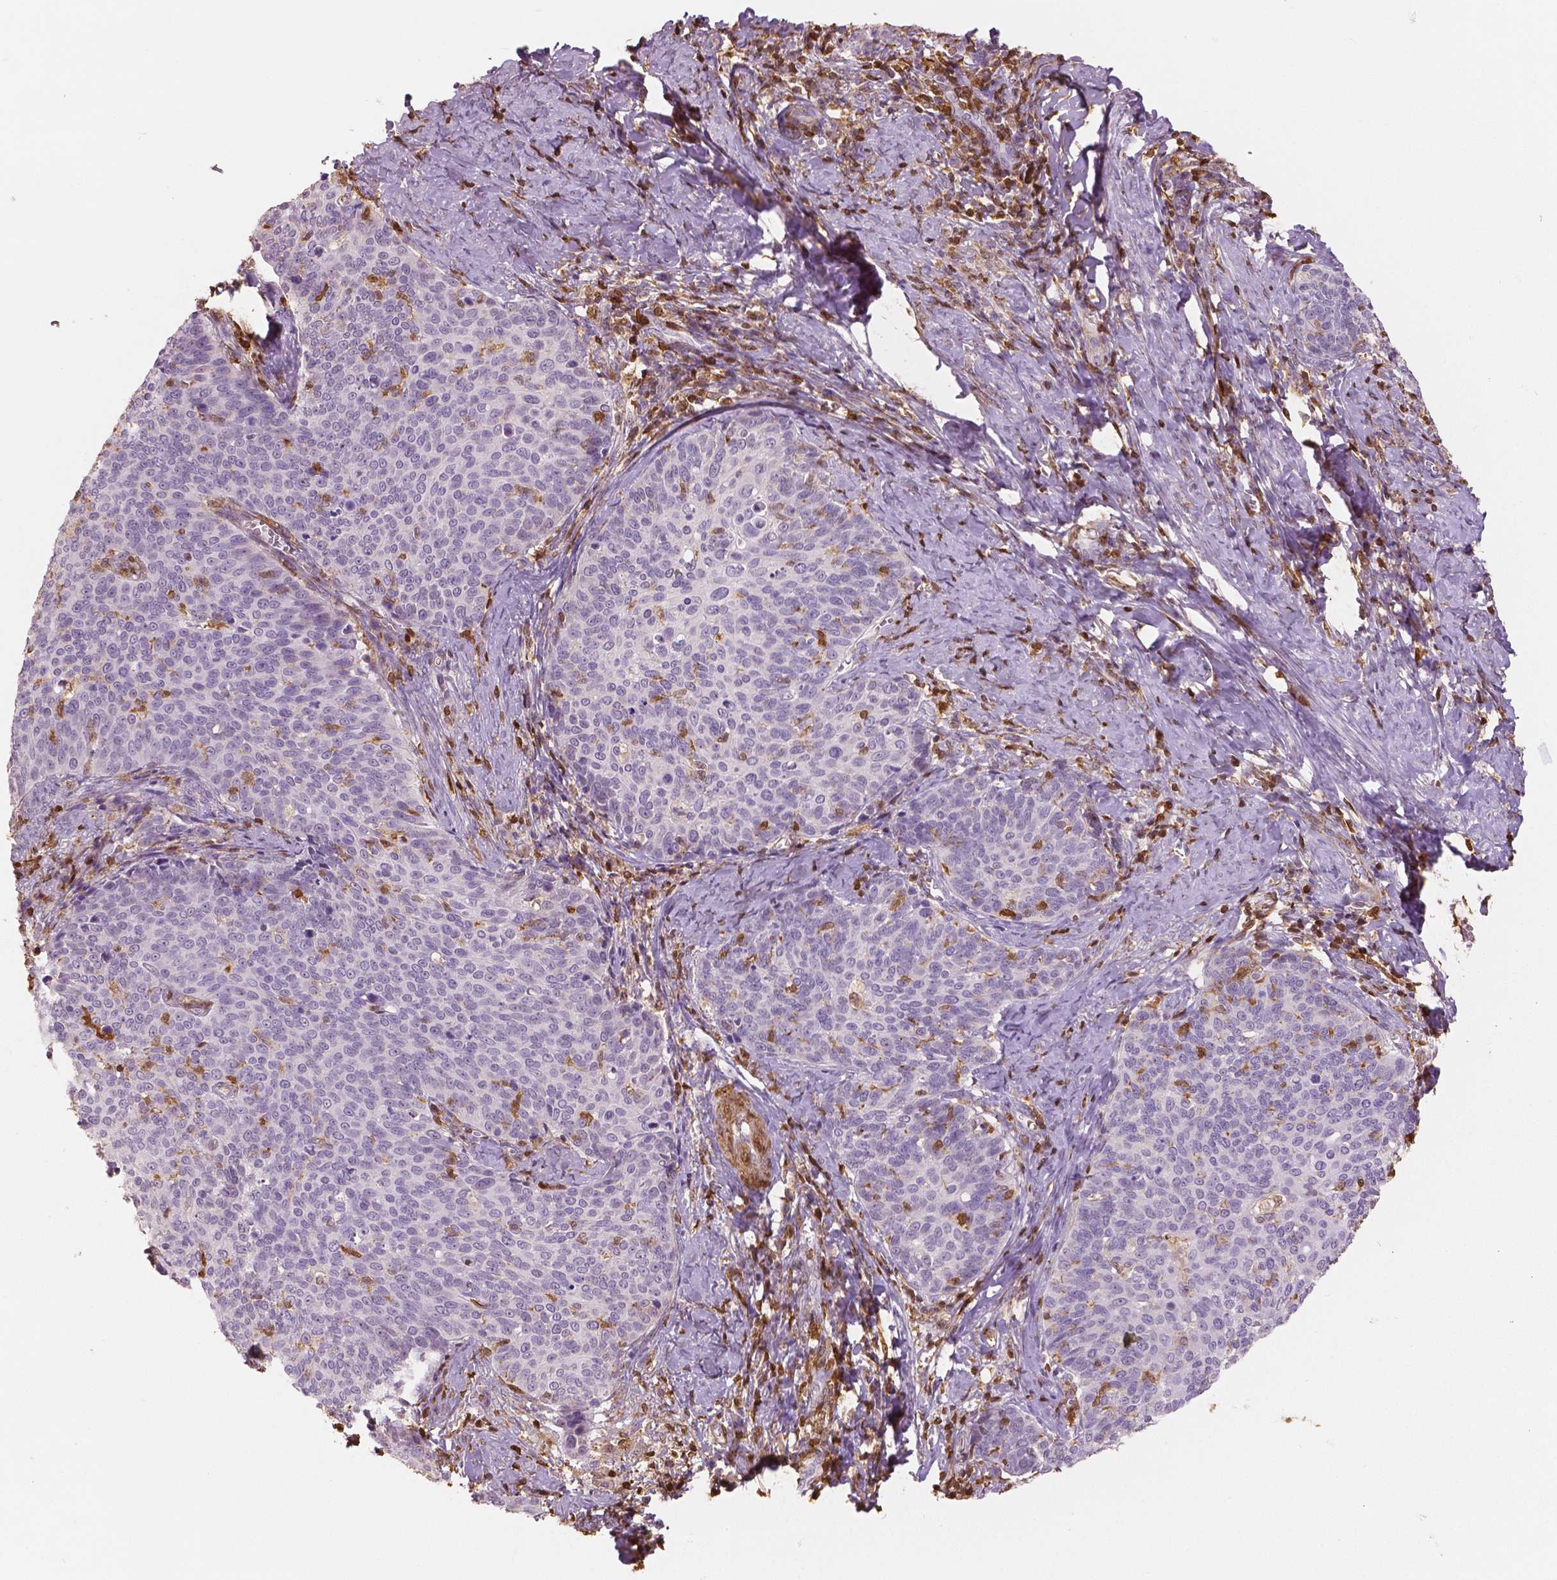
{"staining": {"intensity": "negative", "quantity": "none", "location": "none"}, "tissue": "cervical cancer", "cell_type": "Tumor cells", "image_type": "cancer", "snomed": [{"axis": "morphology", "description": "Normal tissue, NOS"}, {"axis": "morphology", "description": "Squamous cell carcinoma, NOS"}, {"axis": "topography", "description": "Cervix"}], "caption": "Immunohistochemistry photomicrograph of neoplastic tissue: human cervical squamous cell carcinoma stained with DAB displays no significant protein staining in tumor cells. Brightfield microscopy of IHC stained with DAB (brown) and hematoxylin (blue), captured at high magnification.", "gene": "S100A4", "patient": {"sex": "female", "age": 39}}